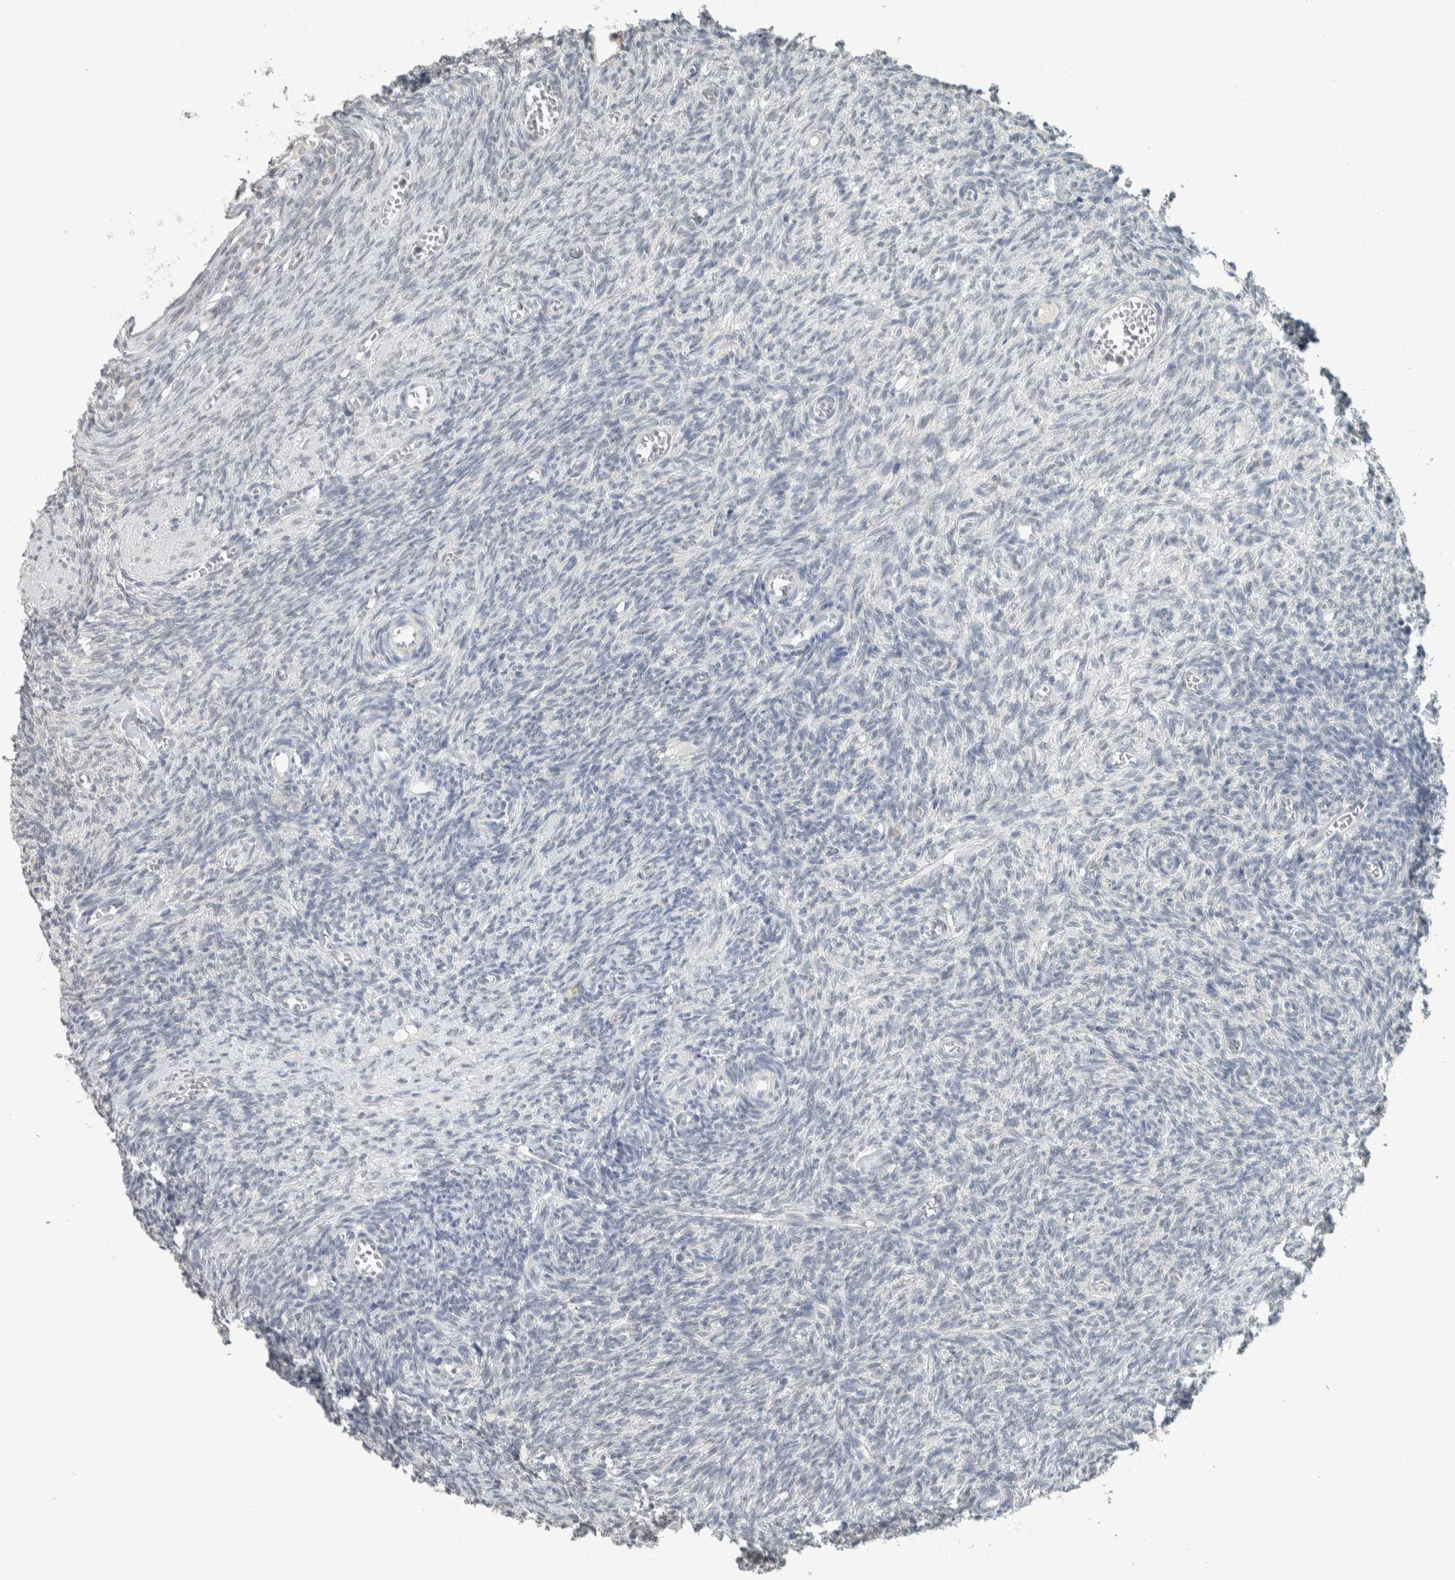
{"staining": {"intensity": "weak", "quantity": "25%-75%", "location": "cytoplasmic/membranous"}, "tissue": "ovary", "cell_type": "Follicle cells", "image_type": "normal", "snomed": [{"axis": "morphology", "description": "Normal tissue, NOS"}, {"axis": "topography", "description": "Ovary"}], "caption": "The immunohistochemical stain highlights weak cytoplasmic/membranous expression in follicle cells of normal ovary. The protein is shown in brown color, while the nuclei are stained blue.", "gene": "TRIT1", "patient": {"sex": "female", "age": 27}}